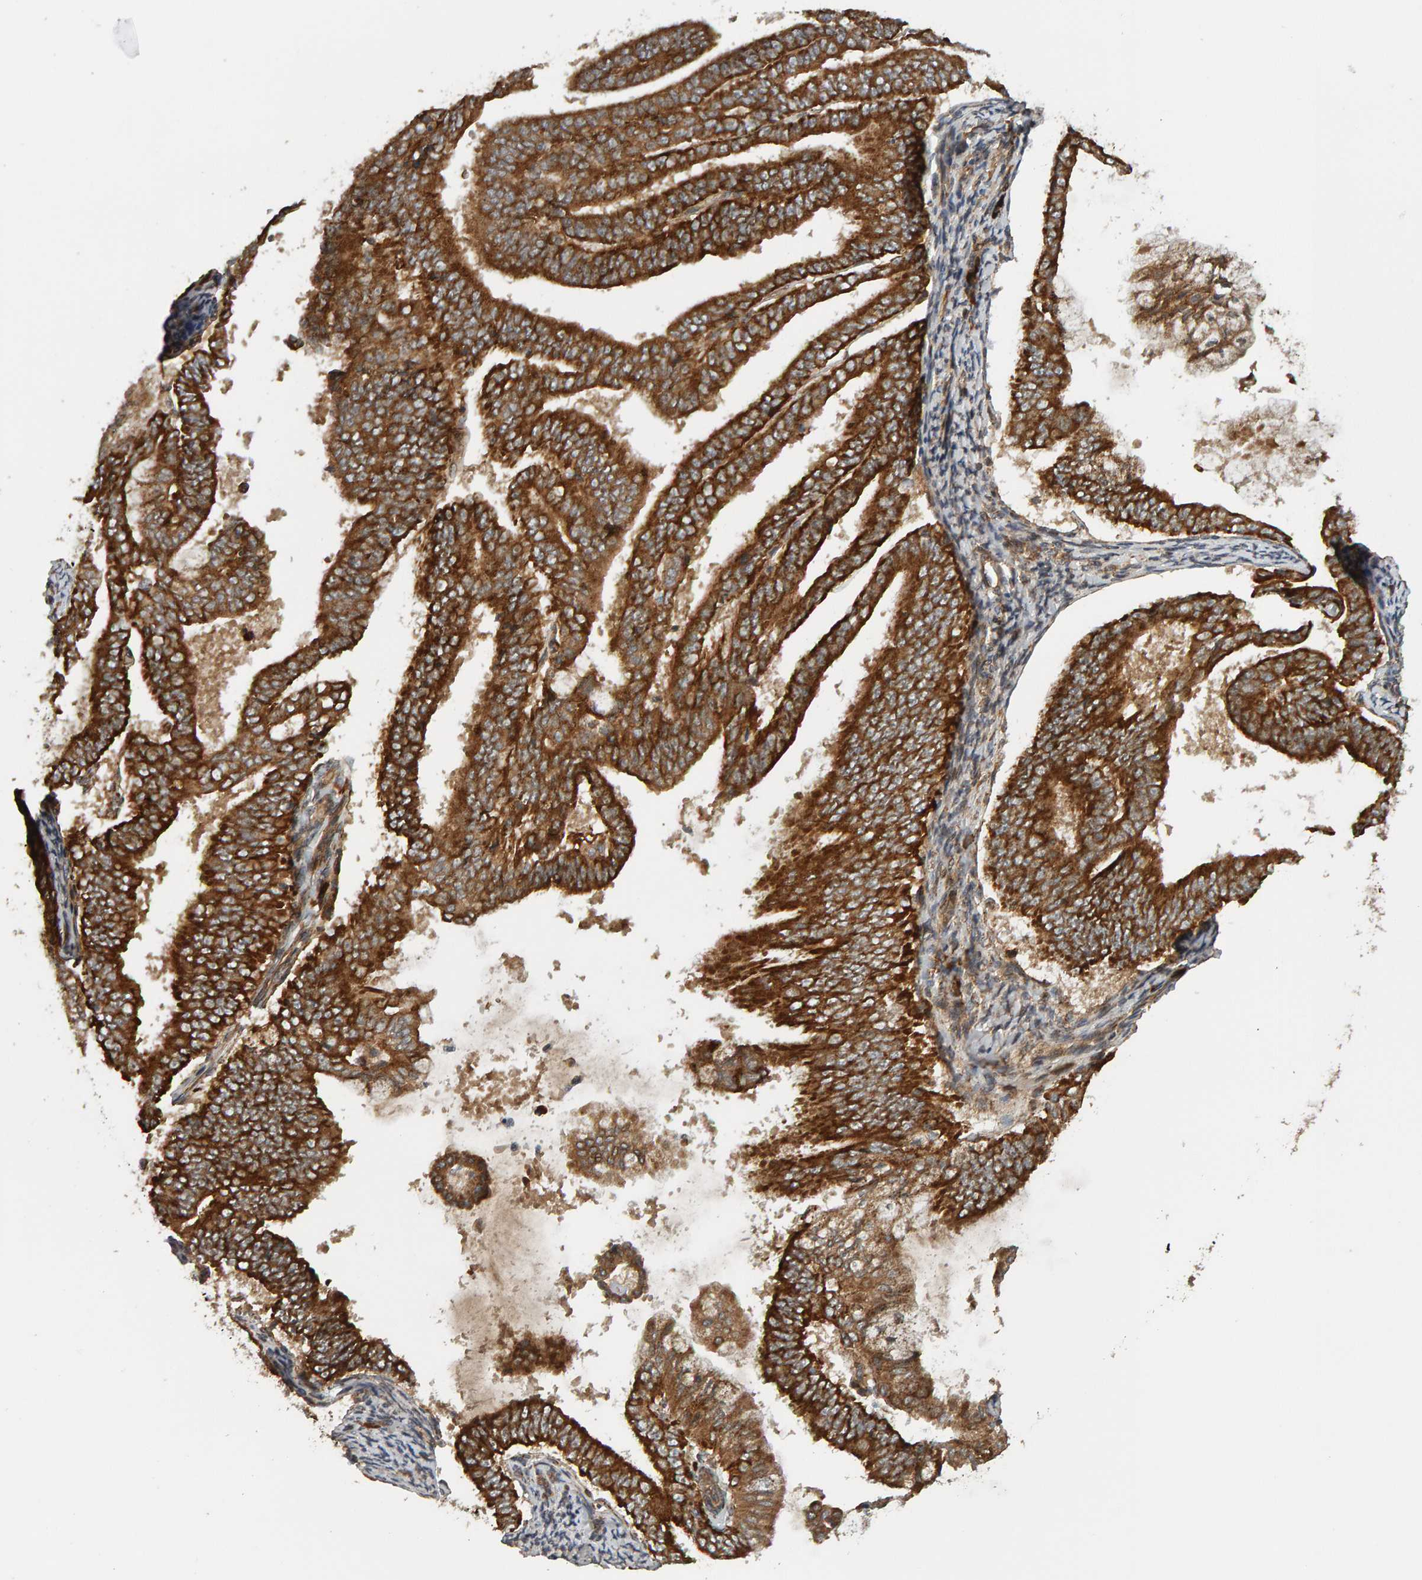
{"staining": {"intensity": "strong", "quantity": ">75%", "location": "cytoplasmic/membranous"}, "tissue": "endometrial cancer", "cell_type": "Tumor cells", "image_type": "cancer", "snomed": [{"axis": "morphology", "description": "Adenocarcinoma, NOS"}, {"axis": "topography", "description": "Endometrium"}], "caption": "Endometrial cancer stained with IHC demonstrates strong cytoplasmic/membranous staining in approximately >75% of tumor cells.", "gene": "ZFAND1", "patient": {"sex": "female", "age": 63}}